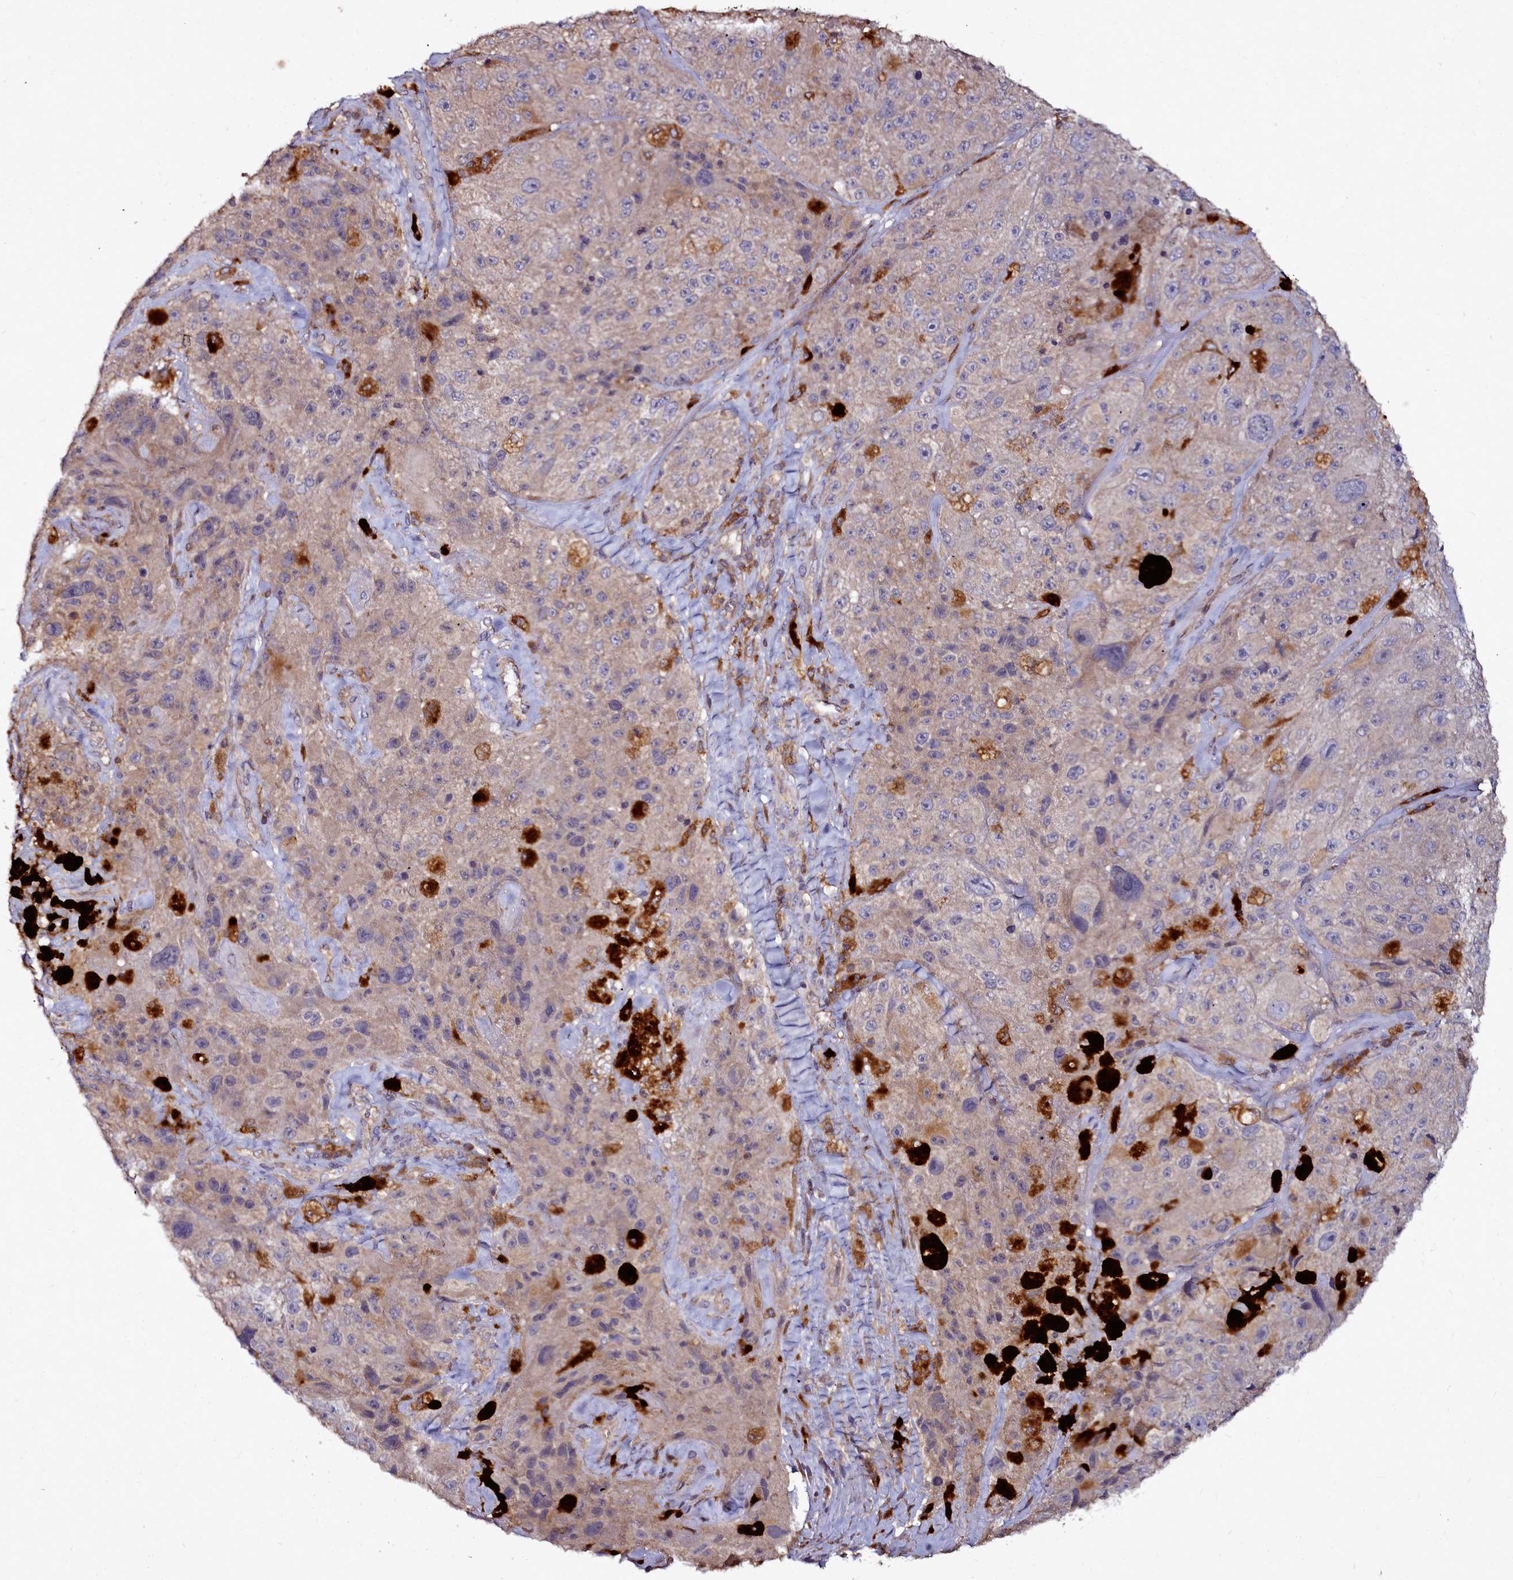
{"staining": {"intensity": "weak", "quantity": "25%-75%", "location": "cytoplasmic/membranous"}, "tissue": "melanoma", "cell_type": "Tumor cells", "image_type": "cancer", "snomed": [{"axis": "morphology", "description": "Malignant melanoma, Metastatic site"}, {"axis": "topography", "description": "Lymph node"}], "caption": "Brown immunohistochemical staining in human melanoma shows weak cytoplasmic/membranous positivity in about 25%-75% of tumor cells.", "gene": "NCKAP1L", "patient": {"sex": "male", "age": 62}}